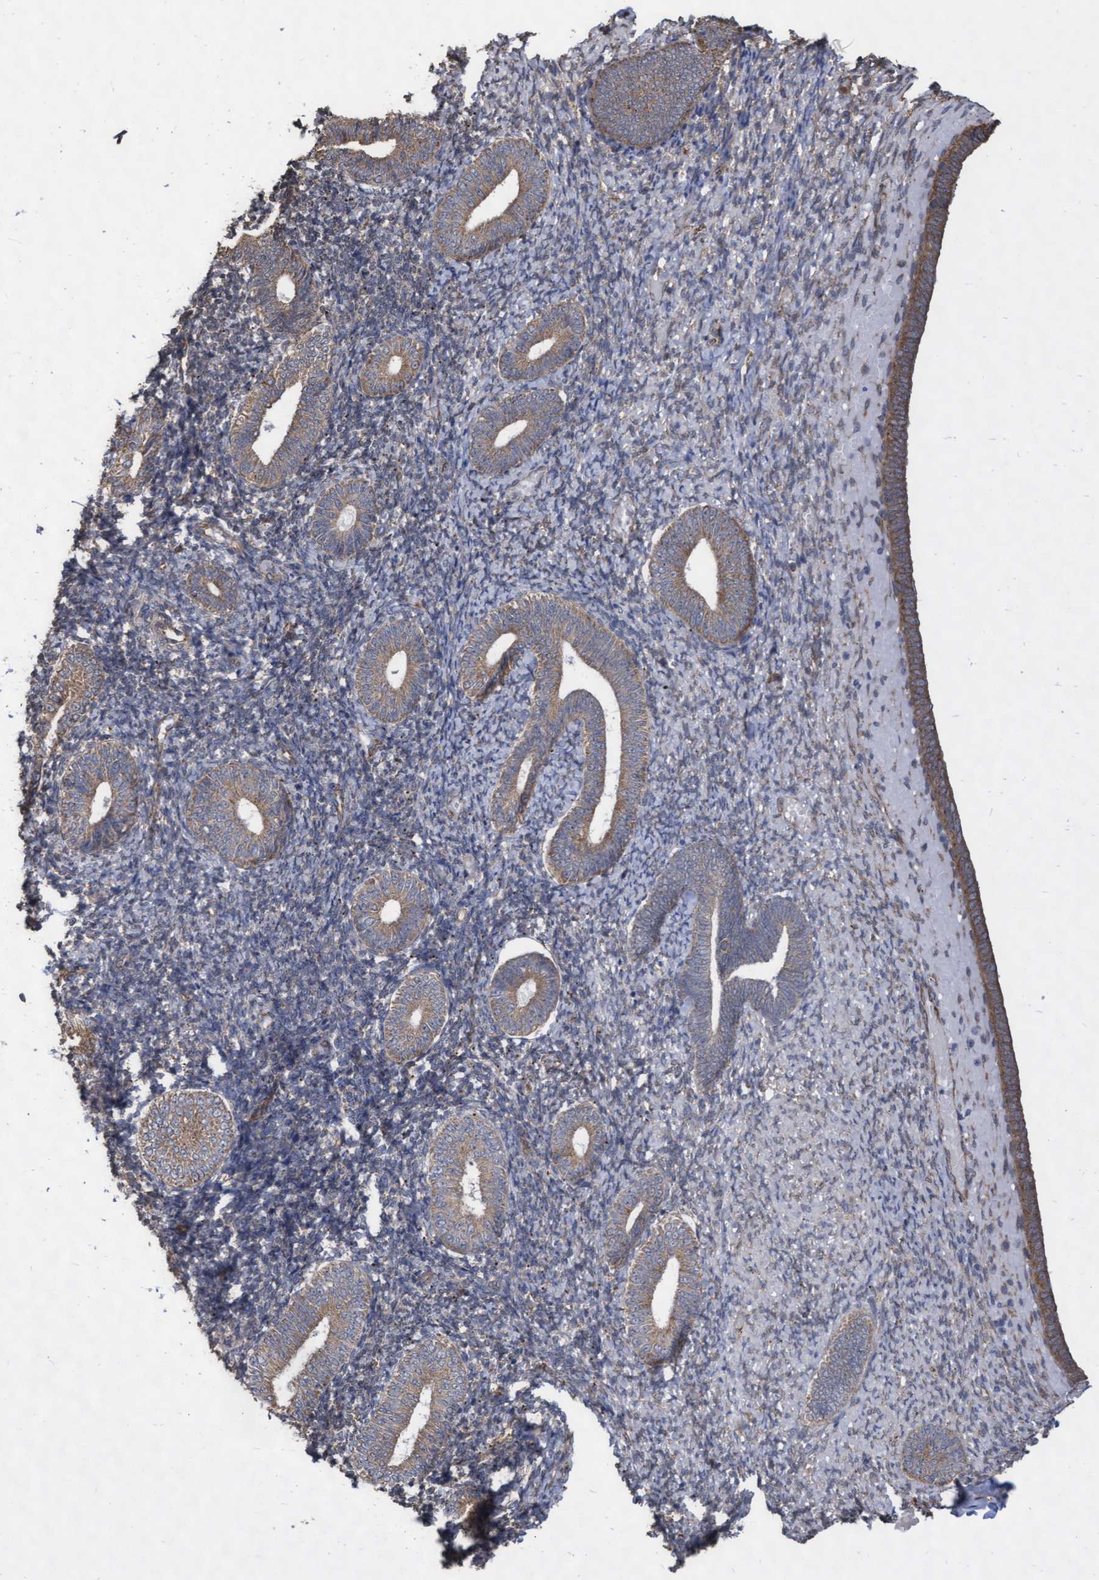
{"staining": {"intensity": "negative", "quantity": "none", "location": "none"}, "tissue": "endometrium", "cell_type": "Cells in endometrial stroma", "image_type": "normal", "snomed": [{"axis": "morphology", "description": "Normal tissue, NOS"}, {"axis": "topography", "description": "Endometrium"}], "caption": "A high-resolution micrograph shows immunohistochemistry staining of normal endometrium, which displays no significant staining in cells in endometrial stroma.", "gene": "ABCF2", "patient": {"sex": "female", "age": 66}}